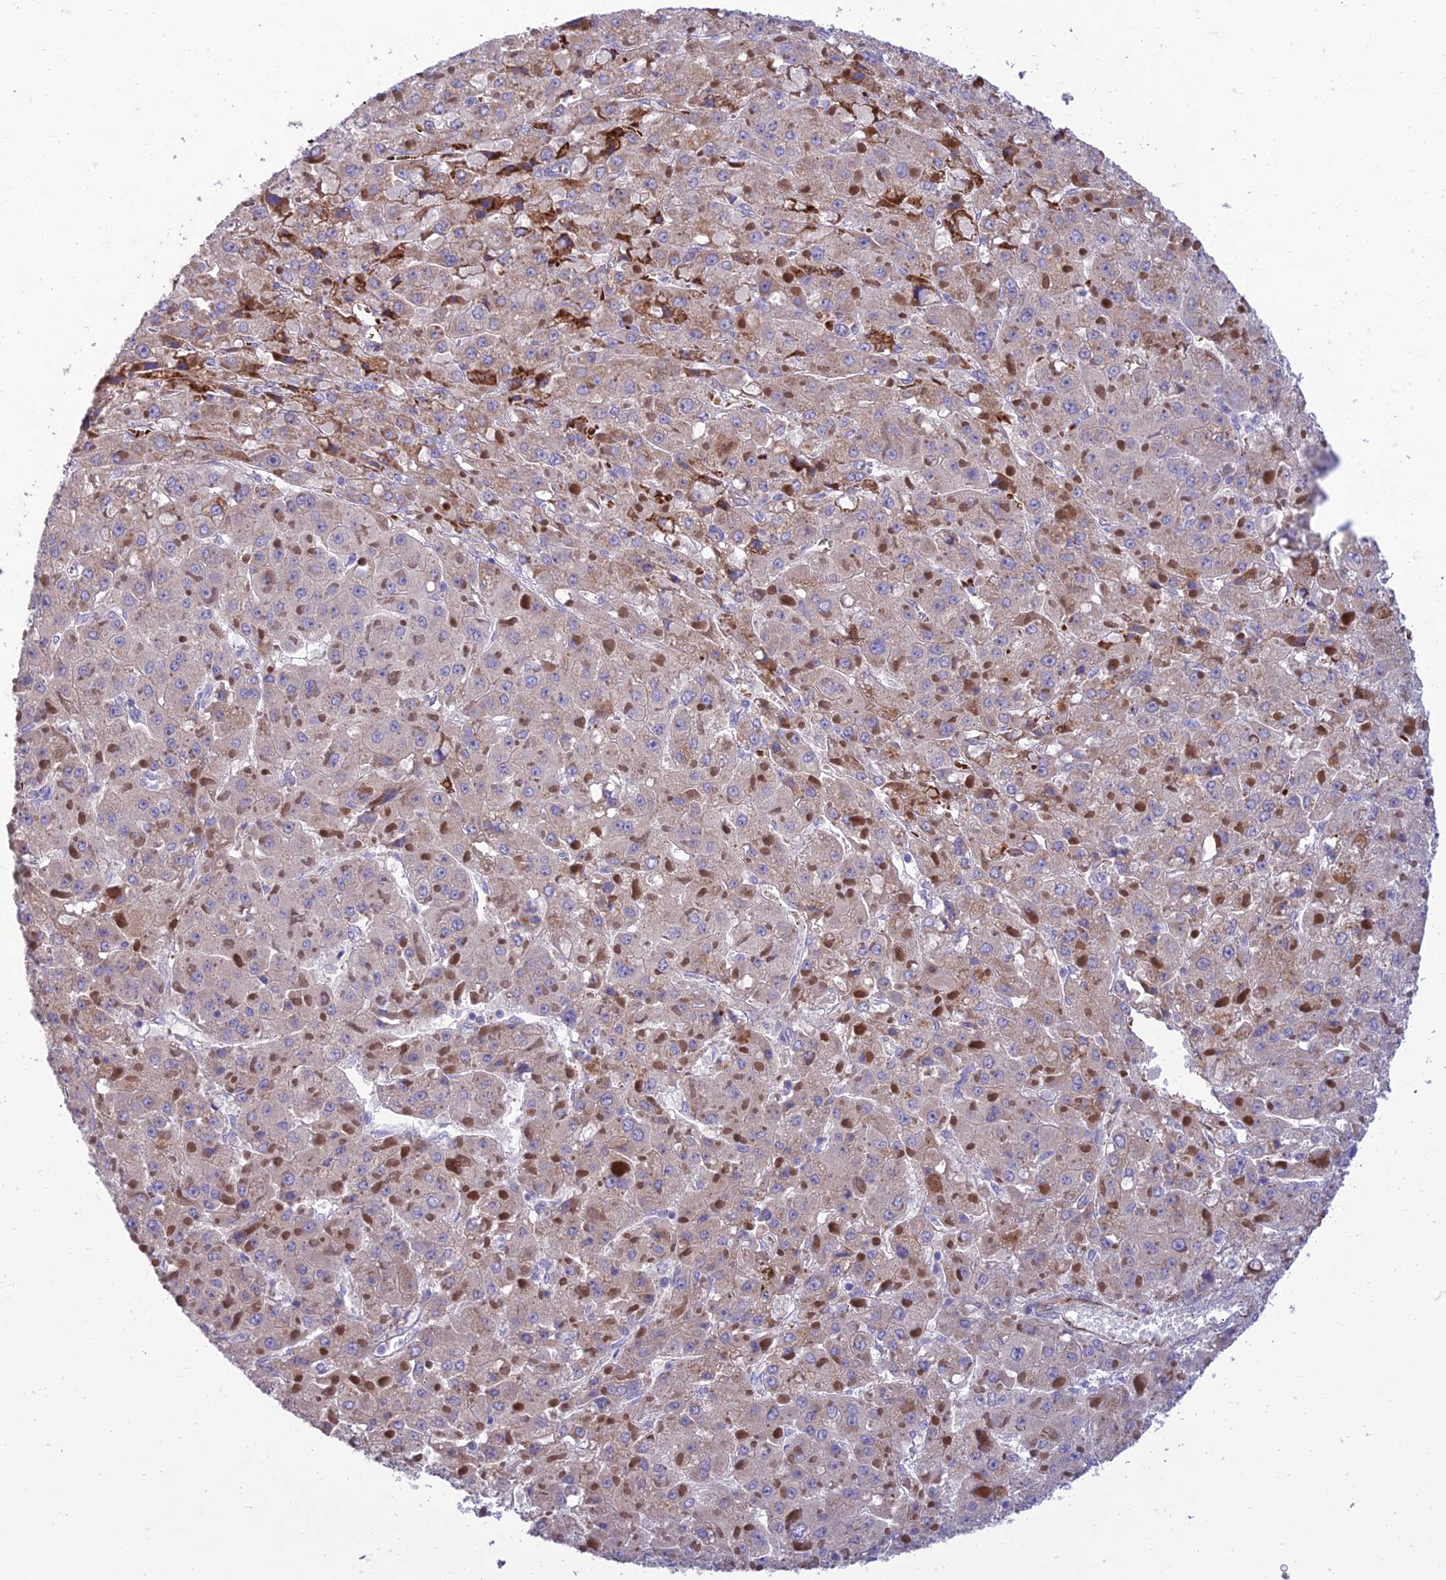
{"staining": {"intensity": "negative", "quantity": "none", "location": "none"}, "tissue": "liver cancer", "cell_type": "Tumor cells", "image_type": "cancer", "snomed": [{"axis": "morphology", "description": "Carcinoma, Hepatocellular, NOS"}, {"axis": "topography", "description": "Liver"}], "caption": "This is a photomicrograph of immunohistochemistry (IHC) staining of liver cancer (hepatocellular carcinoma), which shows no expression in tumor cells. The staining was performed using DAB (3,3'-diaminobenzidine) to visualize the protein expression in brown, while the nuclei were stained in blue with hematoxylin (Magnification: 20x).", "gene": "SEL1L3", "patient": {"sex": "female", "age": 73}}